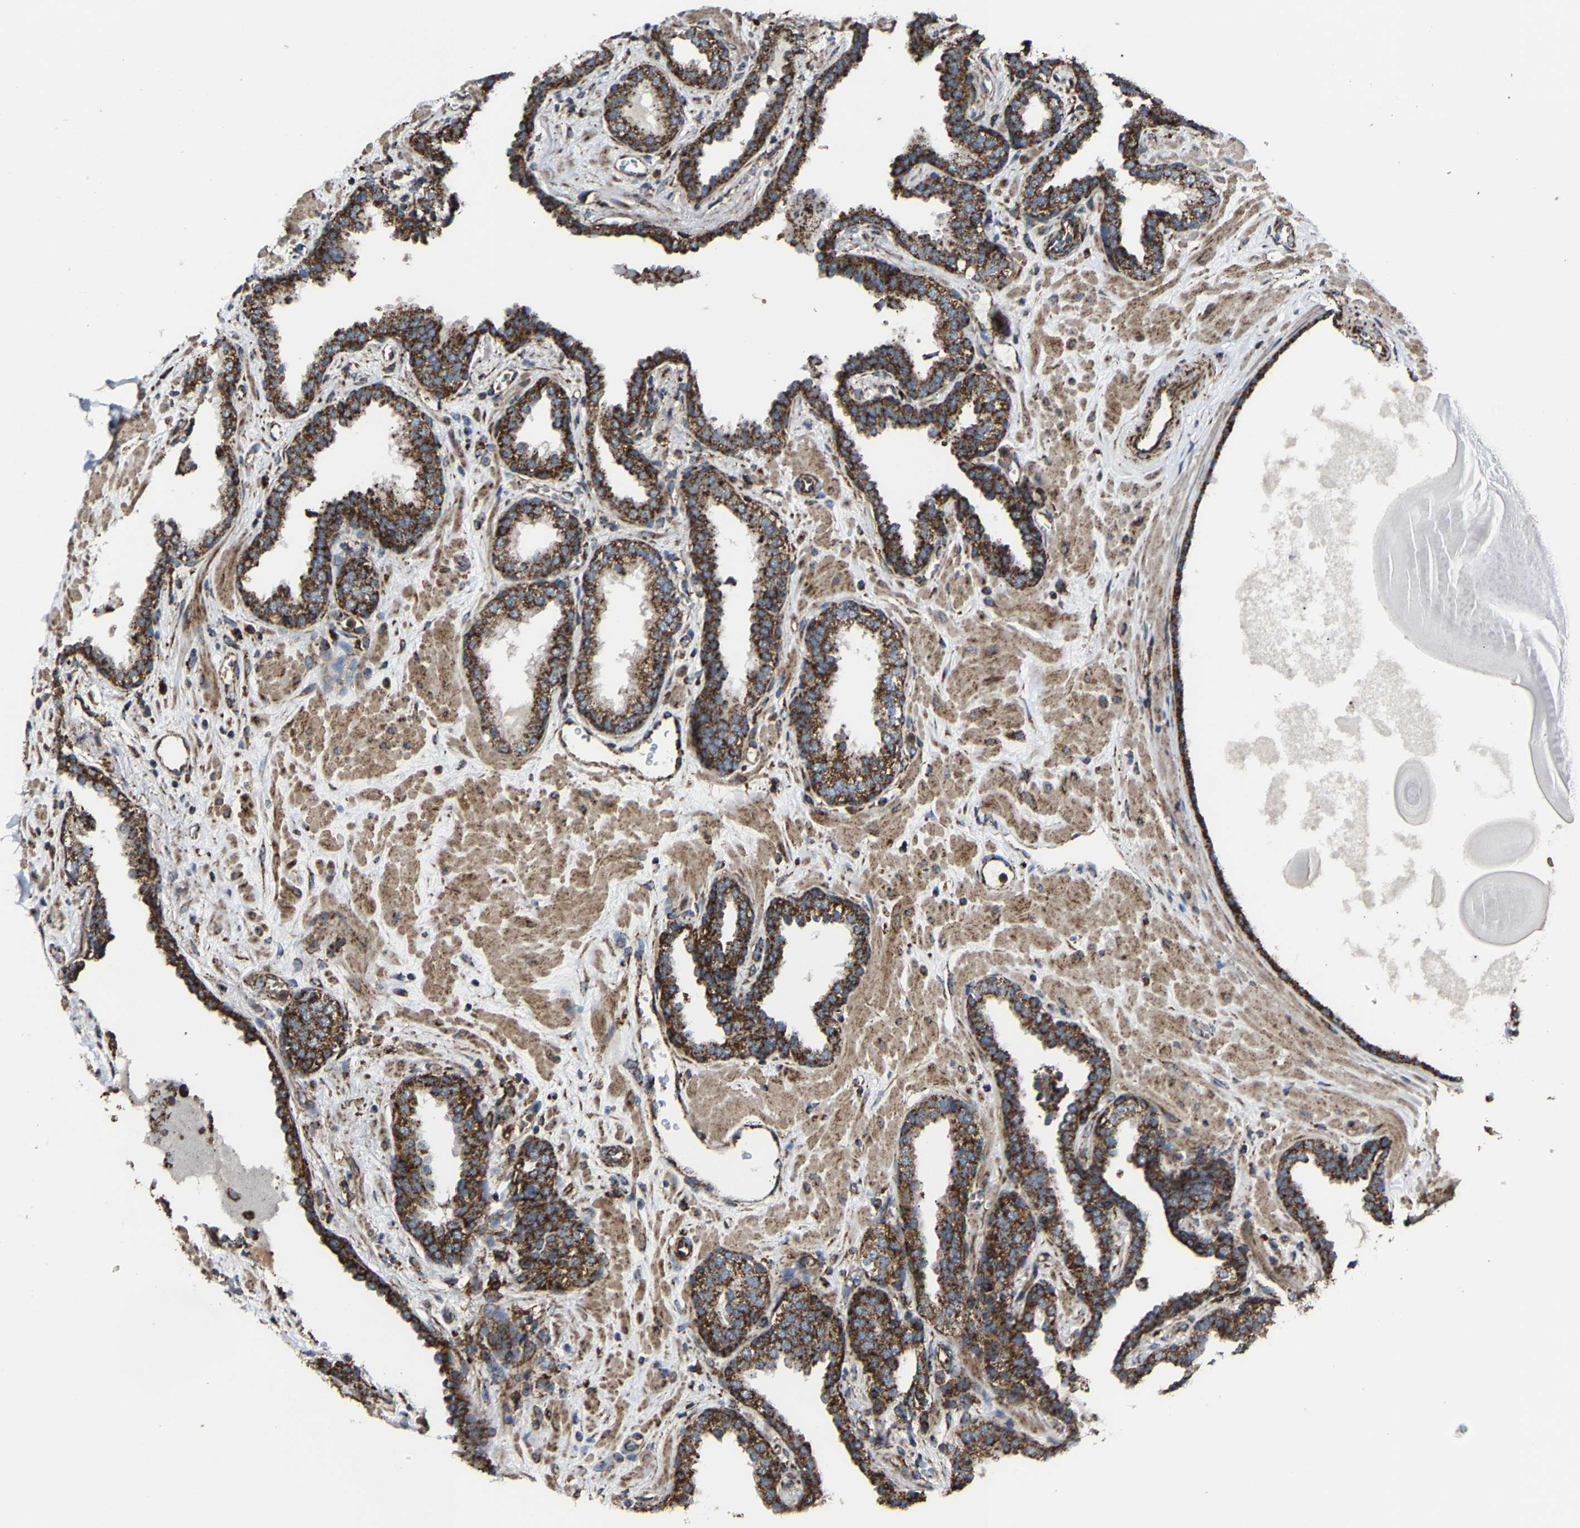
{"staining": {"intensity": "strong", "quantity": ">75%", "location": "cytoplasmic/membranous"}, "tissue": "prostate", "cell_type": "Glandular cells", "image_type": "normal", "snomed": [{"axis": "morphology", "description": "Normal tissue, NOS"}, {"axis": "topography", "description": "Prostate"}], "caption": "Protein staining of unremarkable prostate reveals strong cytoplasmic/membranous staining in about >75% of glandular cells. Immunohistochemistry (ihc) stains the protein in brown and the nuclei are stained blue.", "gene": "NDUFV3", "patient": {"sex": "male", "age": 51}}